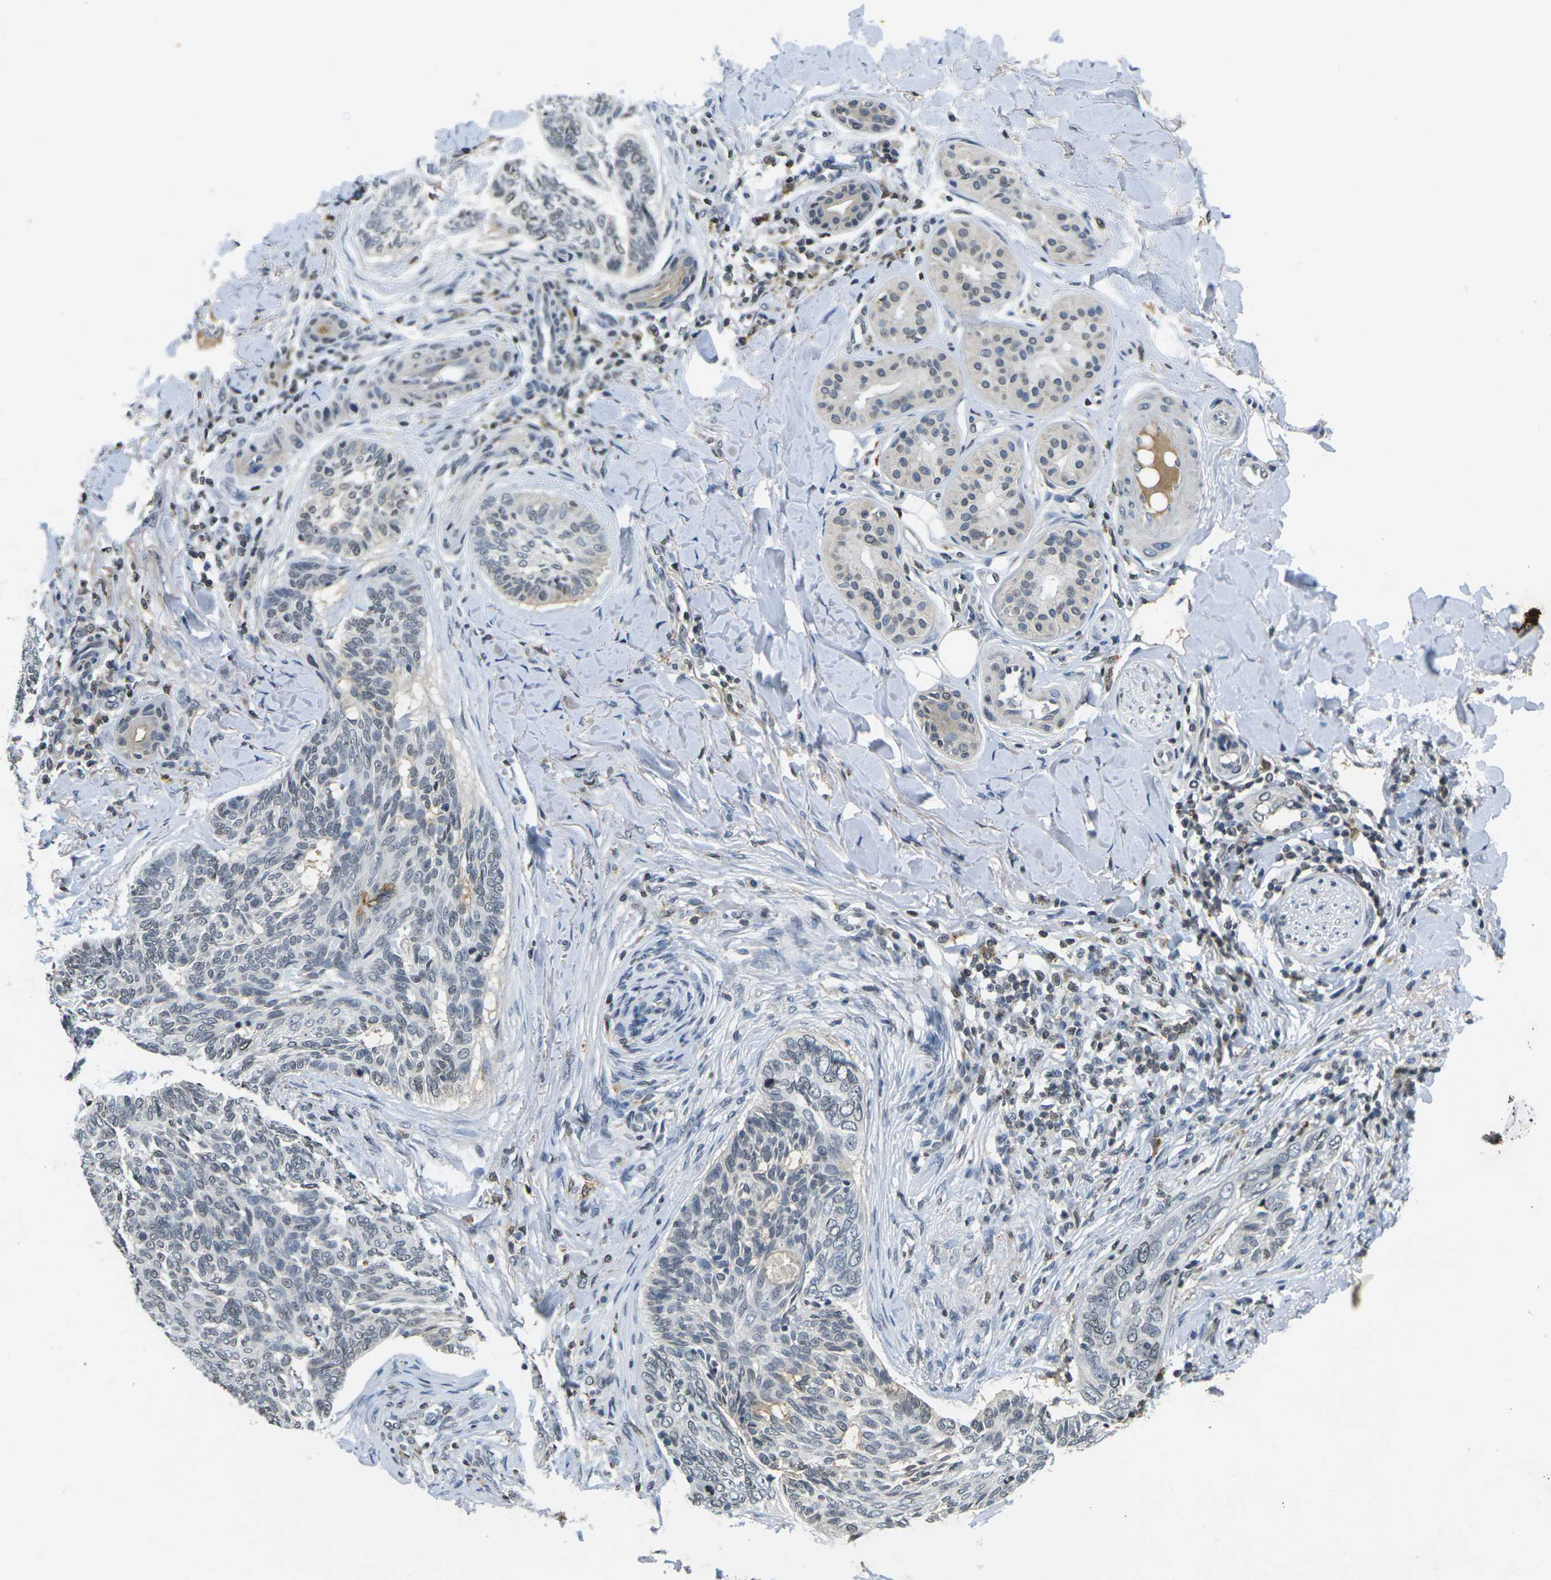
{"staining": {"intensity": "negative", "quantity": "none", "location": "none"}, "tissue": "skin cancer", "cell_type": "Tumor cells", "image_type": "cancer", "snomed": [{"axis": "morphology", "description": "Basal cell carcinoma"}, {"axis": "topography", "description": "Skin"}], "caption": "High power microscopy histopathology image of an immunohistochemistry (IHC) histopathology image of skin cancer, revealing no significant positivity in tumor cells.", "gene": "C1QC", "patient": {"sex": "male", "age": 43}}